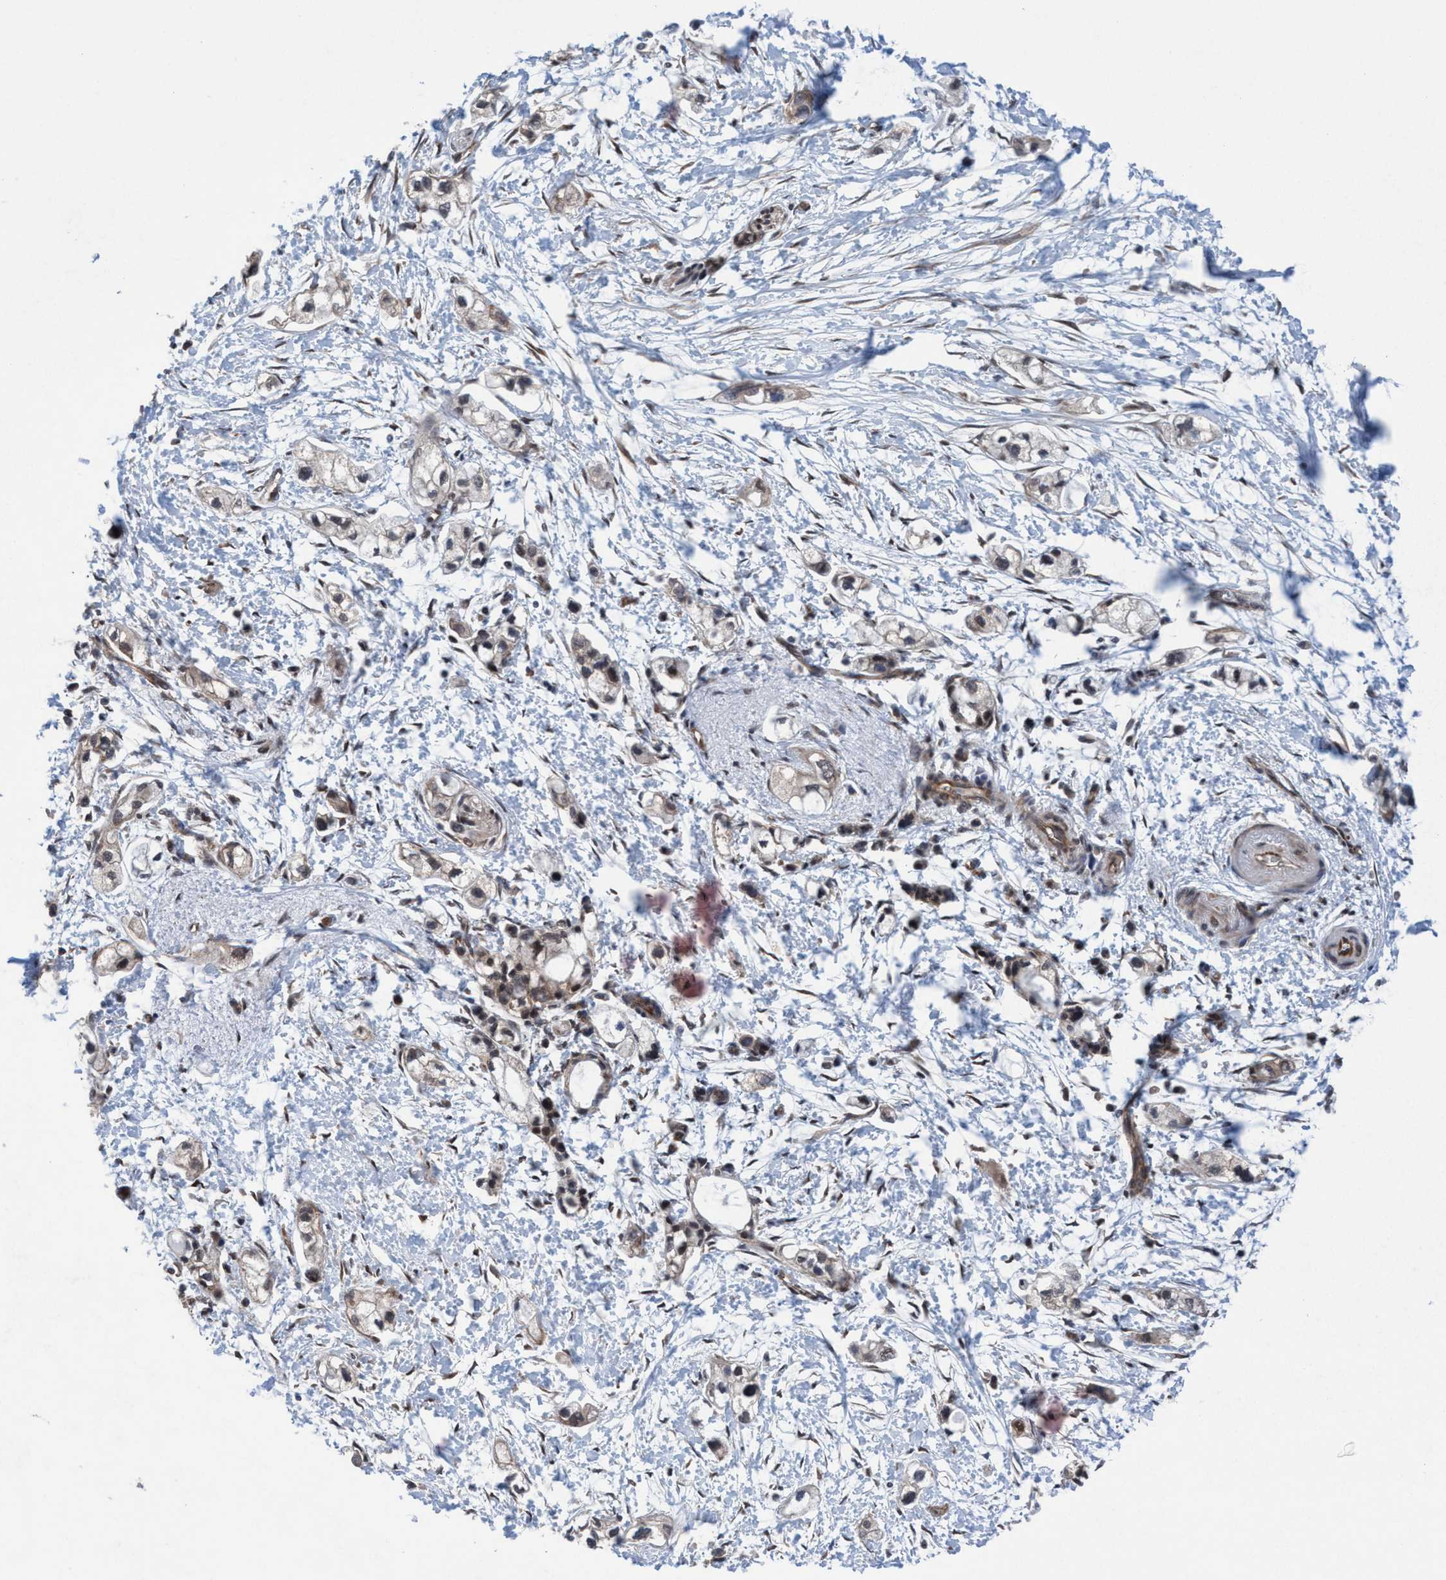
{"staining": {"intensity": "weak", "quantity": ">75%", "location": "cytoplasmic/membranous,nuclear"}, "tissue": "pancreatic cancer", "cell_type": "Tumor cells", "image_type": "cancer", "snomed": [{"axis": "morphology", "description": "Adenocarcinoma, NOS"}, {"axis": "topography", "description": "Pancreas"}], "caption": "Protein expression analysis of human pancreatic cancer (adenocarcinoma) reveals weak cytoplasmic/membranous and nuclear expression in approximately >75% of tumor cells.", "gene": "METAP2", "patient": {"sex": "male", "age": 74}}